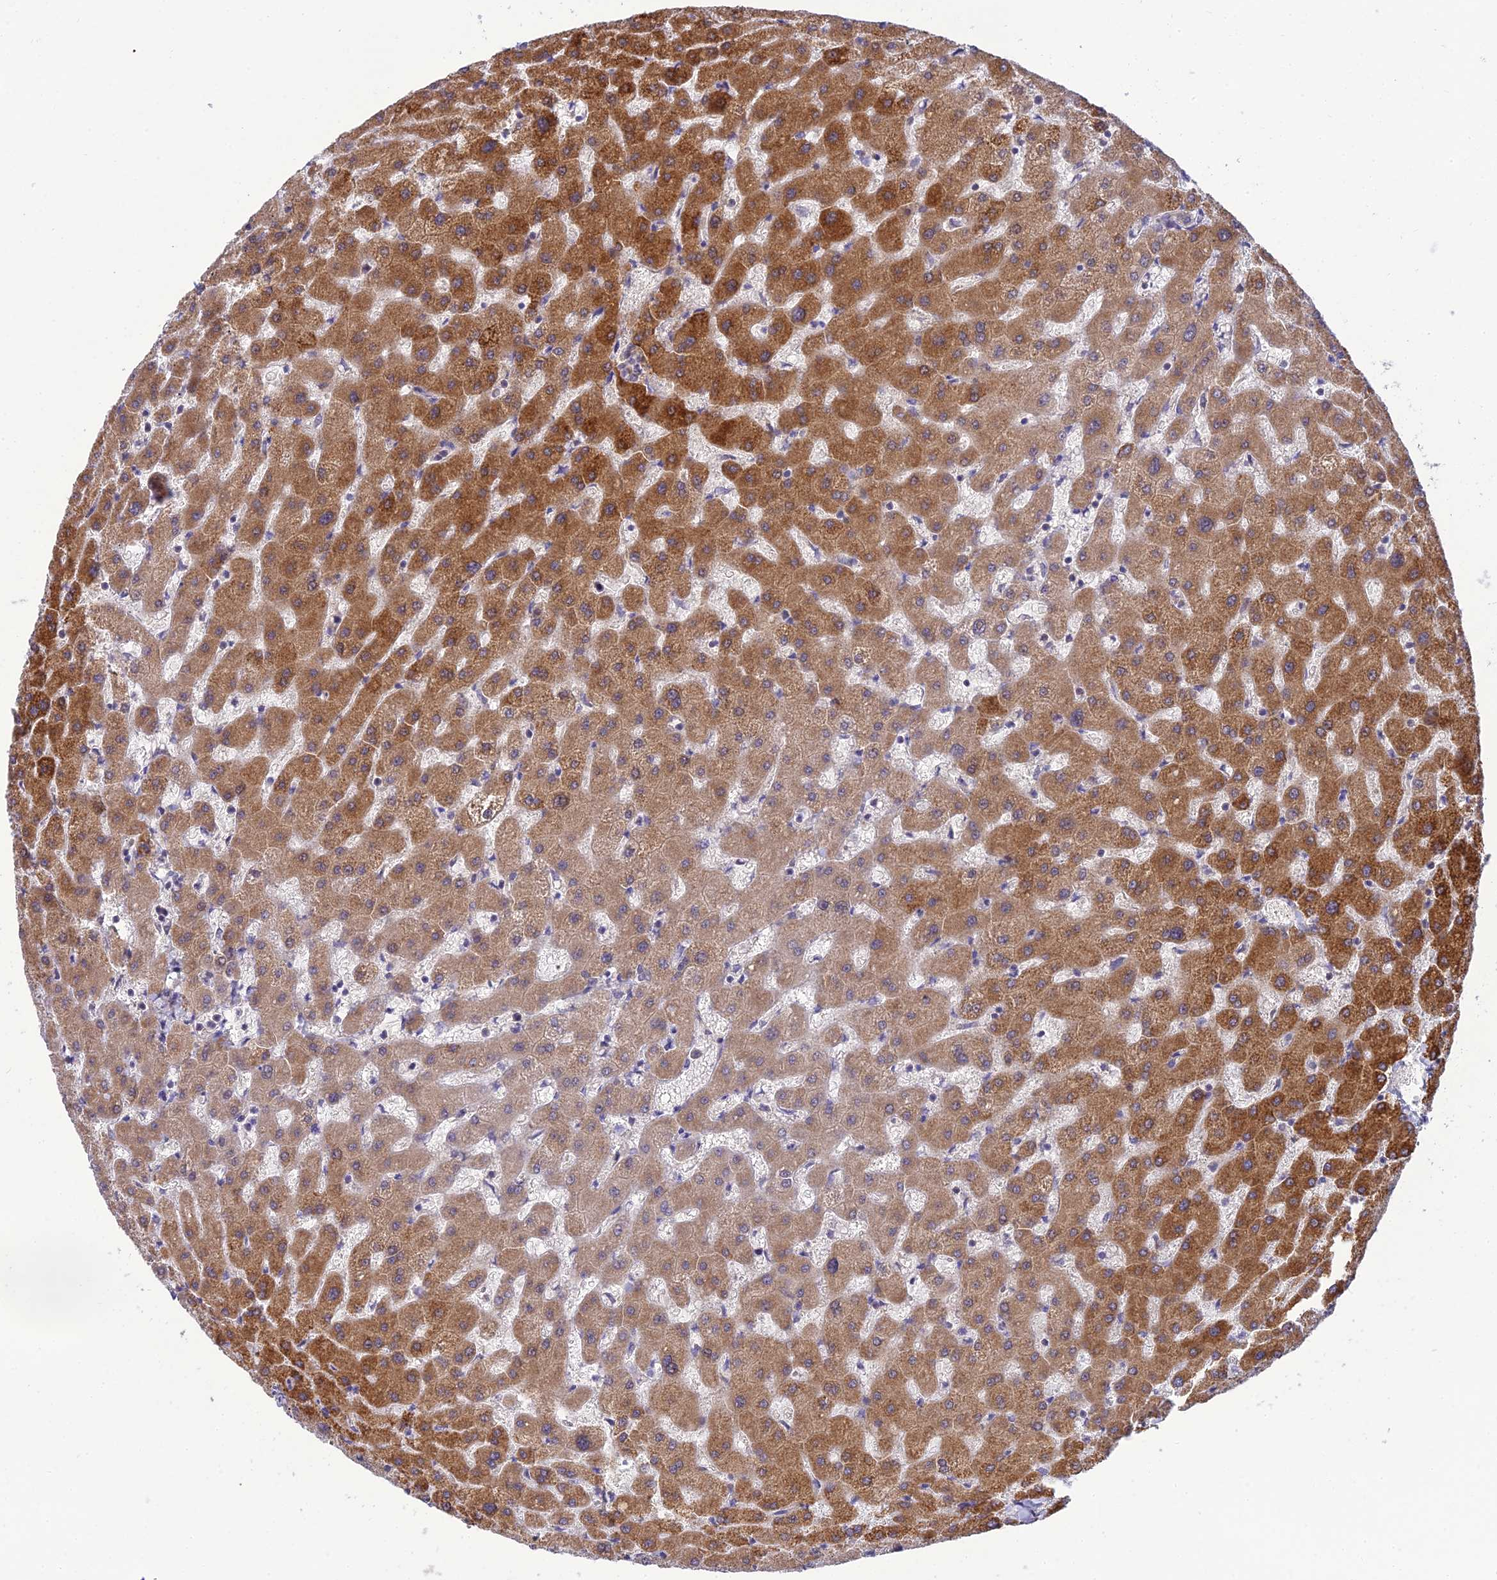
{"staining": {"intensity": "strong", "quantity": ">75%", "location": "cytoplasmic/membranous"}, "tissue": "liver", "cell_type": "Cholangiocytes", "image_type": "normal", "snomed": [{"axis": "morphology", "description": "Normal tissue, NOS"}, {"axis": "topography", "description": "Liver"}], "caption": "Approximately >75% of cholangiocytes in benign human liver reveal strong cytoplasmic/membranous protein expression as visualized by brown immunohistochemical staining.", "gene": "CLCN7", "patient": {"sex": "female", "age": 63}}